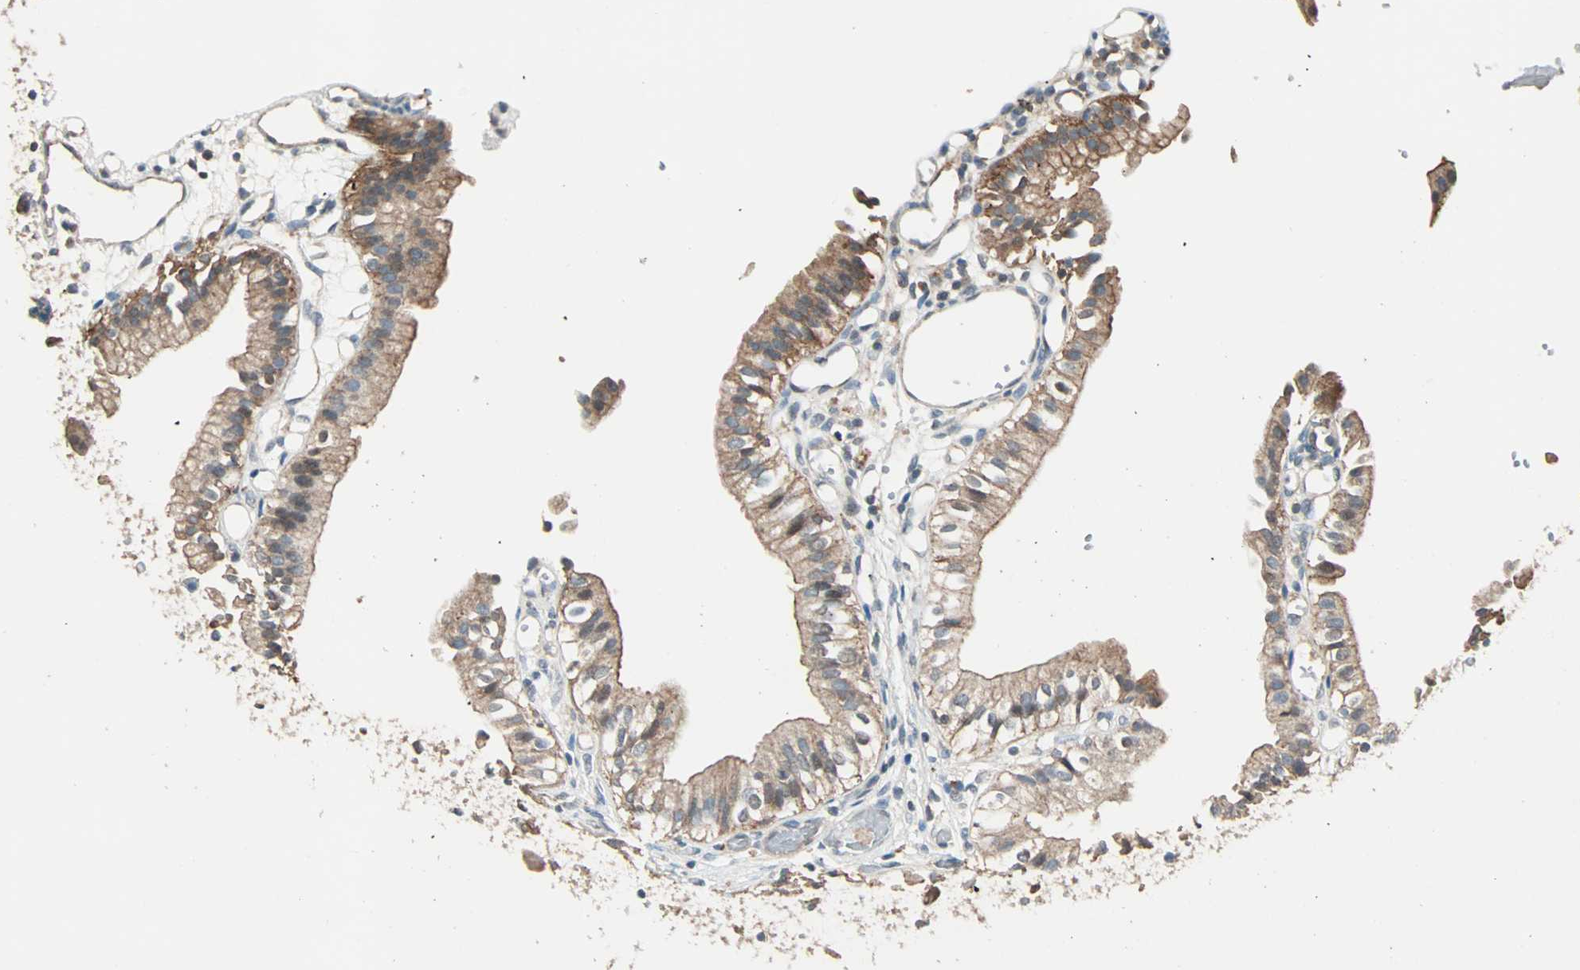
{"staining": {"intensity": "moderate", "quantity": ">75%", "location": "cytoplasmic/membranous"}, "tissue": "gallbladder", "cell_type": "Glandular cells", "image_type": "normal", "snomed": [{"axis": "morphology", "description": "Normal tissue, NOS"}, {"axis": "topography", "description": "Gallbladder"}], "caption": "Gallbladder stained with immunohistochemistry exhibits moderate cytoplasmic/membranous expression in approximately >75% of glandular cells. The staining was performed using DAB to visualize the protein expression in brown, while the nuclei were stained in blue with hematoxylin (Magnification: 20x).", "gene": "MAP3K21", "patient": {"sex": "male", "age": 65}}